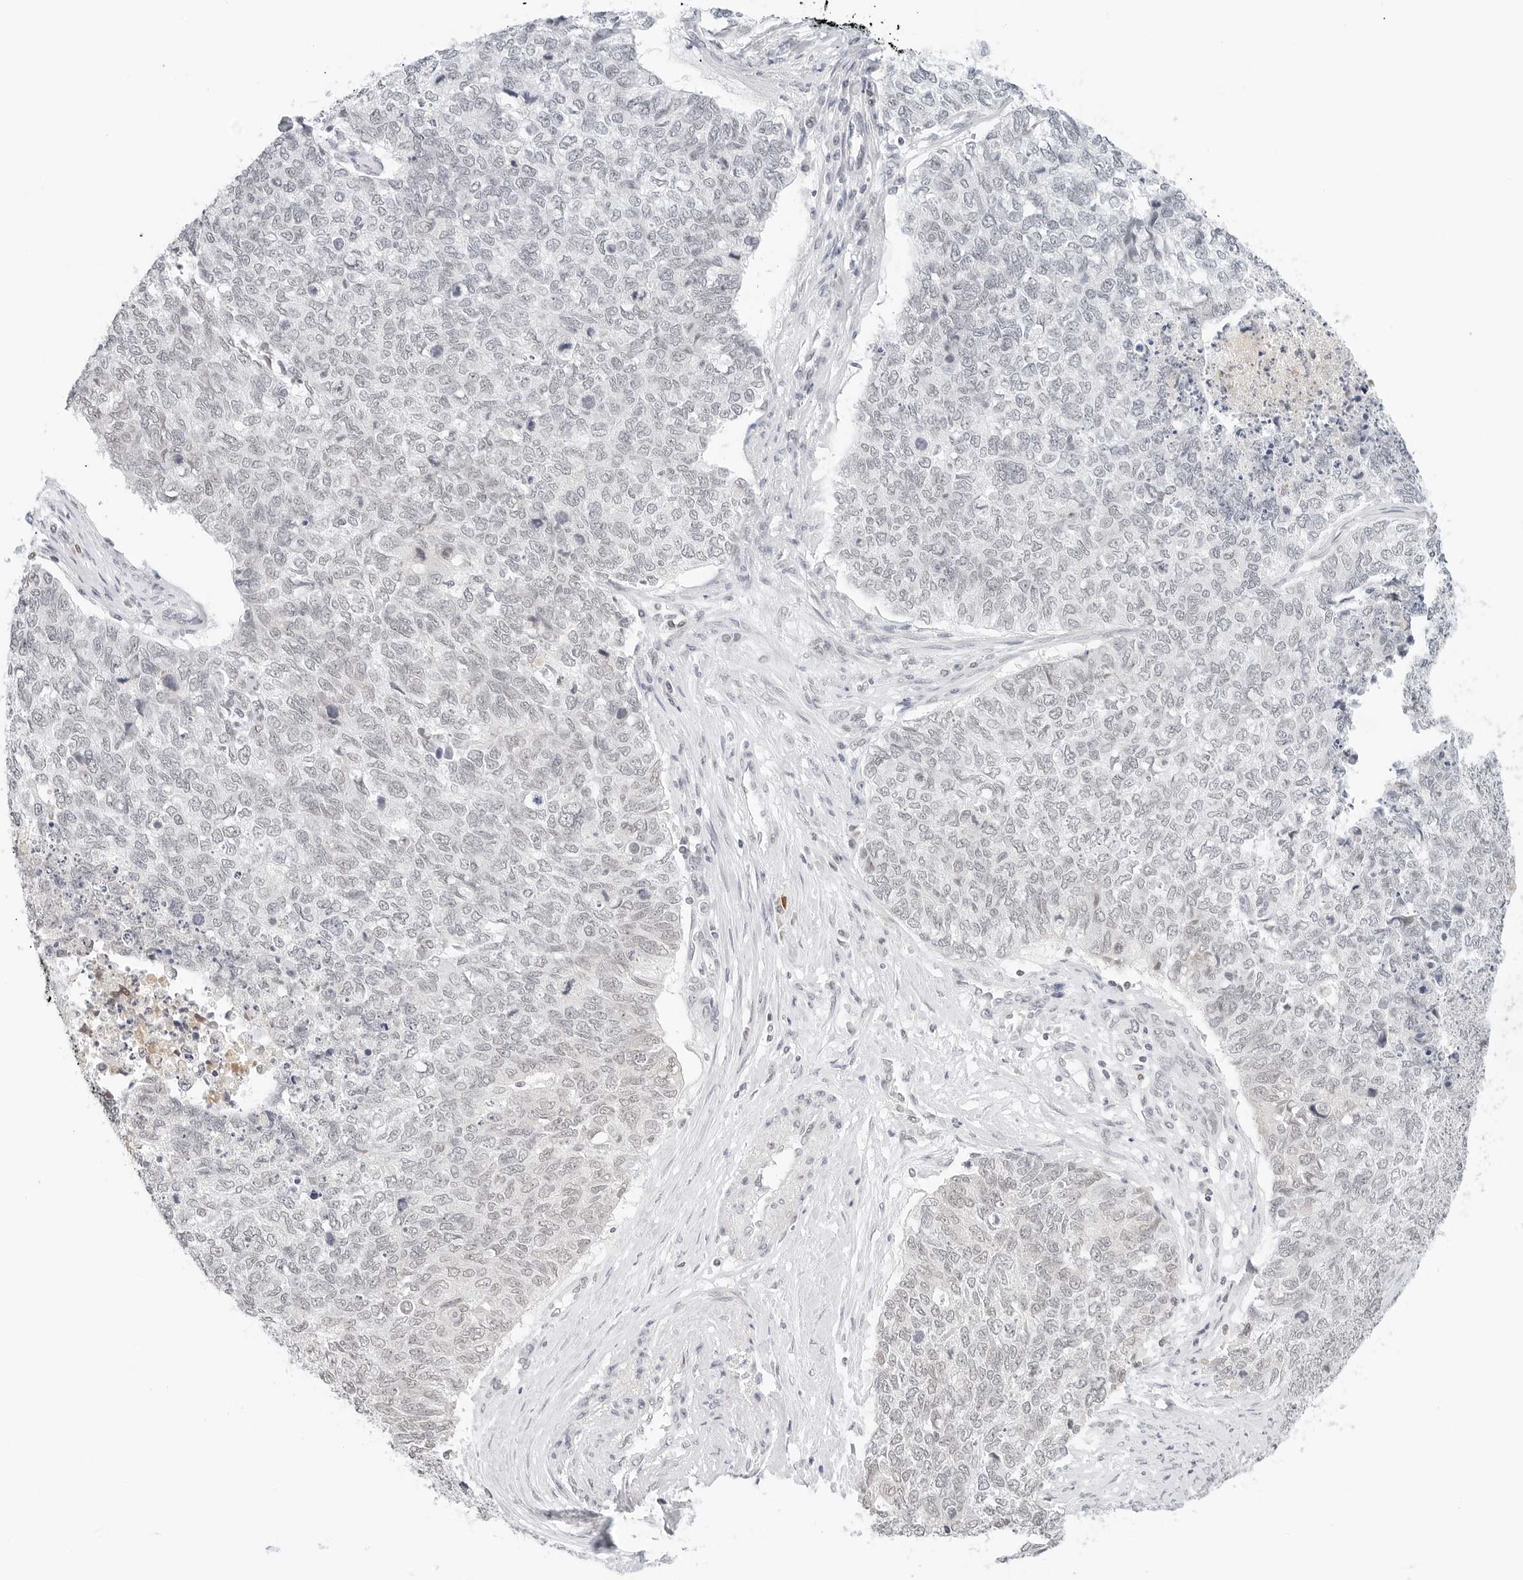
{"staining": {"intensity": "negative", "quantity": "none", "location": "none"}, "tissue": "cervical cancer", "cell_type": "Tumor cells", "image_type": "cancer", "snomed": [{"axis": "morphology", "description": "Squamous cell carcinoma, NOS"}, {"axis": "topography", "description": "Cervix"}], "caption": "Histopathology image shows no protein staining in tumor cells of cervical cancer tissue.", "gene": "NEO1", "patient": {"sex": "female", "age": 63}}